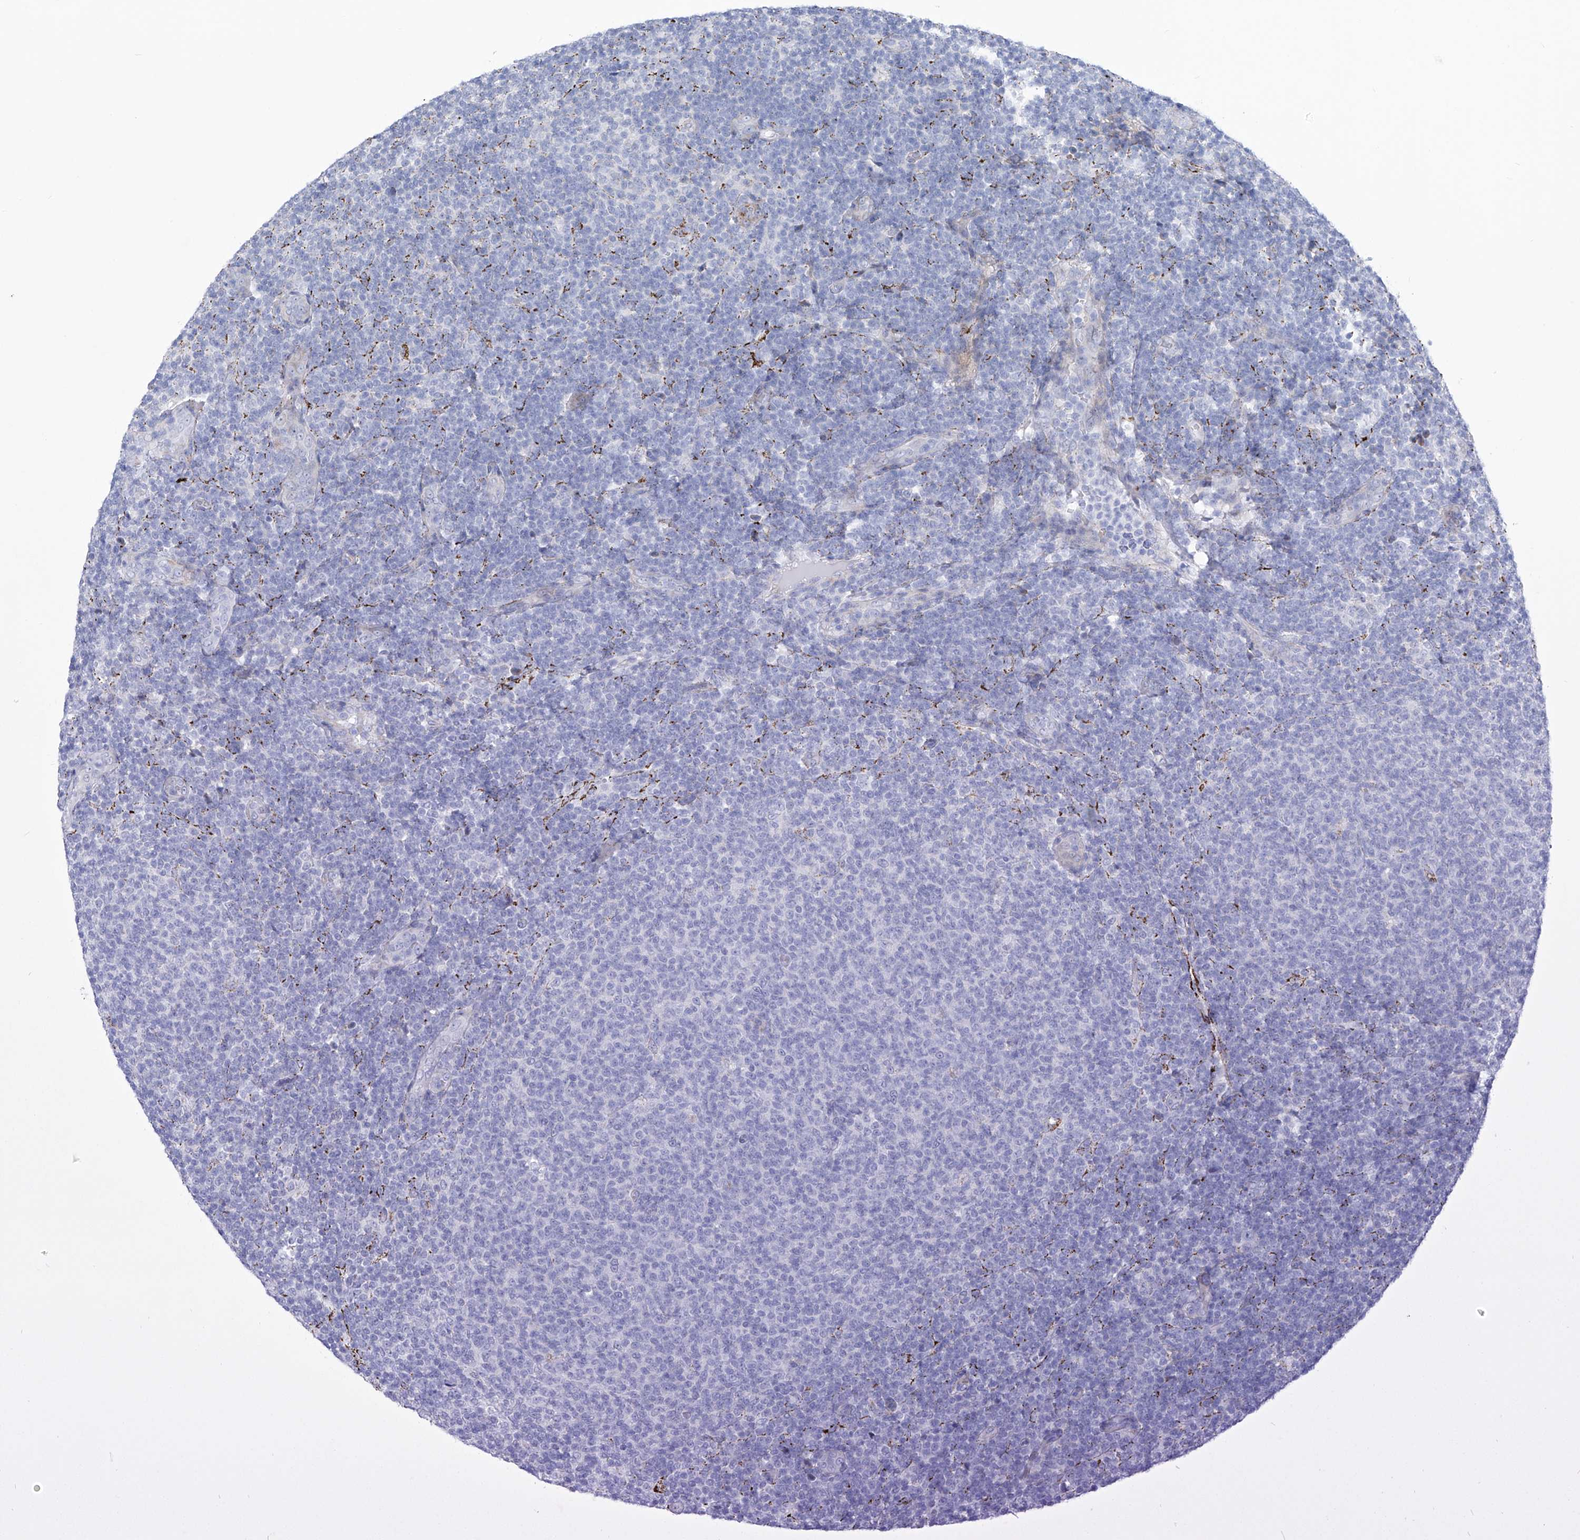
{"staining": {"intensity": "negative", "quantity": "none", "location": "none"}, "tissue": "lymphoma", "cell_type": "Tumor cells", "image_type": "cancer", "snomed": [{"axis": "morphology", "description": "Malignant lymphoma, non-Hodgkin's type, Low grade"}, {"axis": "topography", "description": "Lymph node"}], "caption": "This is an immunohistochemistry (IHC) image of human lymphoma. There is no positivity in tumor cells.", "gene": "C1orf87", "patient": {"sex": "male", "age": 66}}